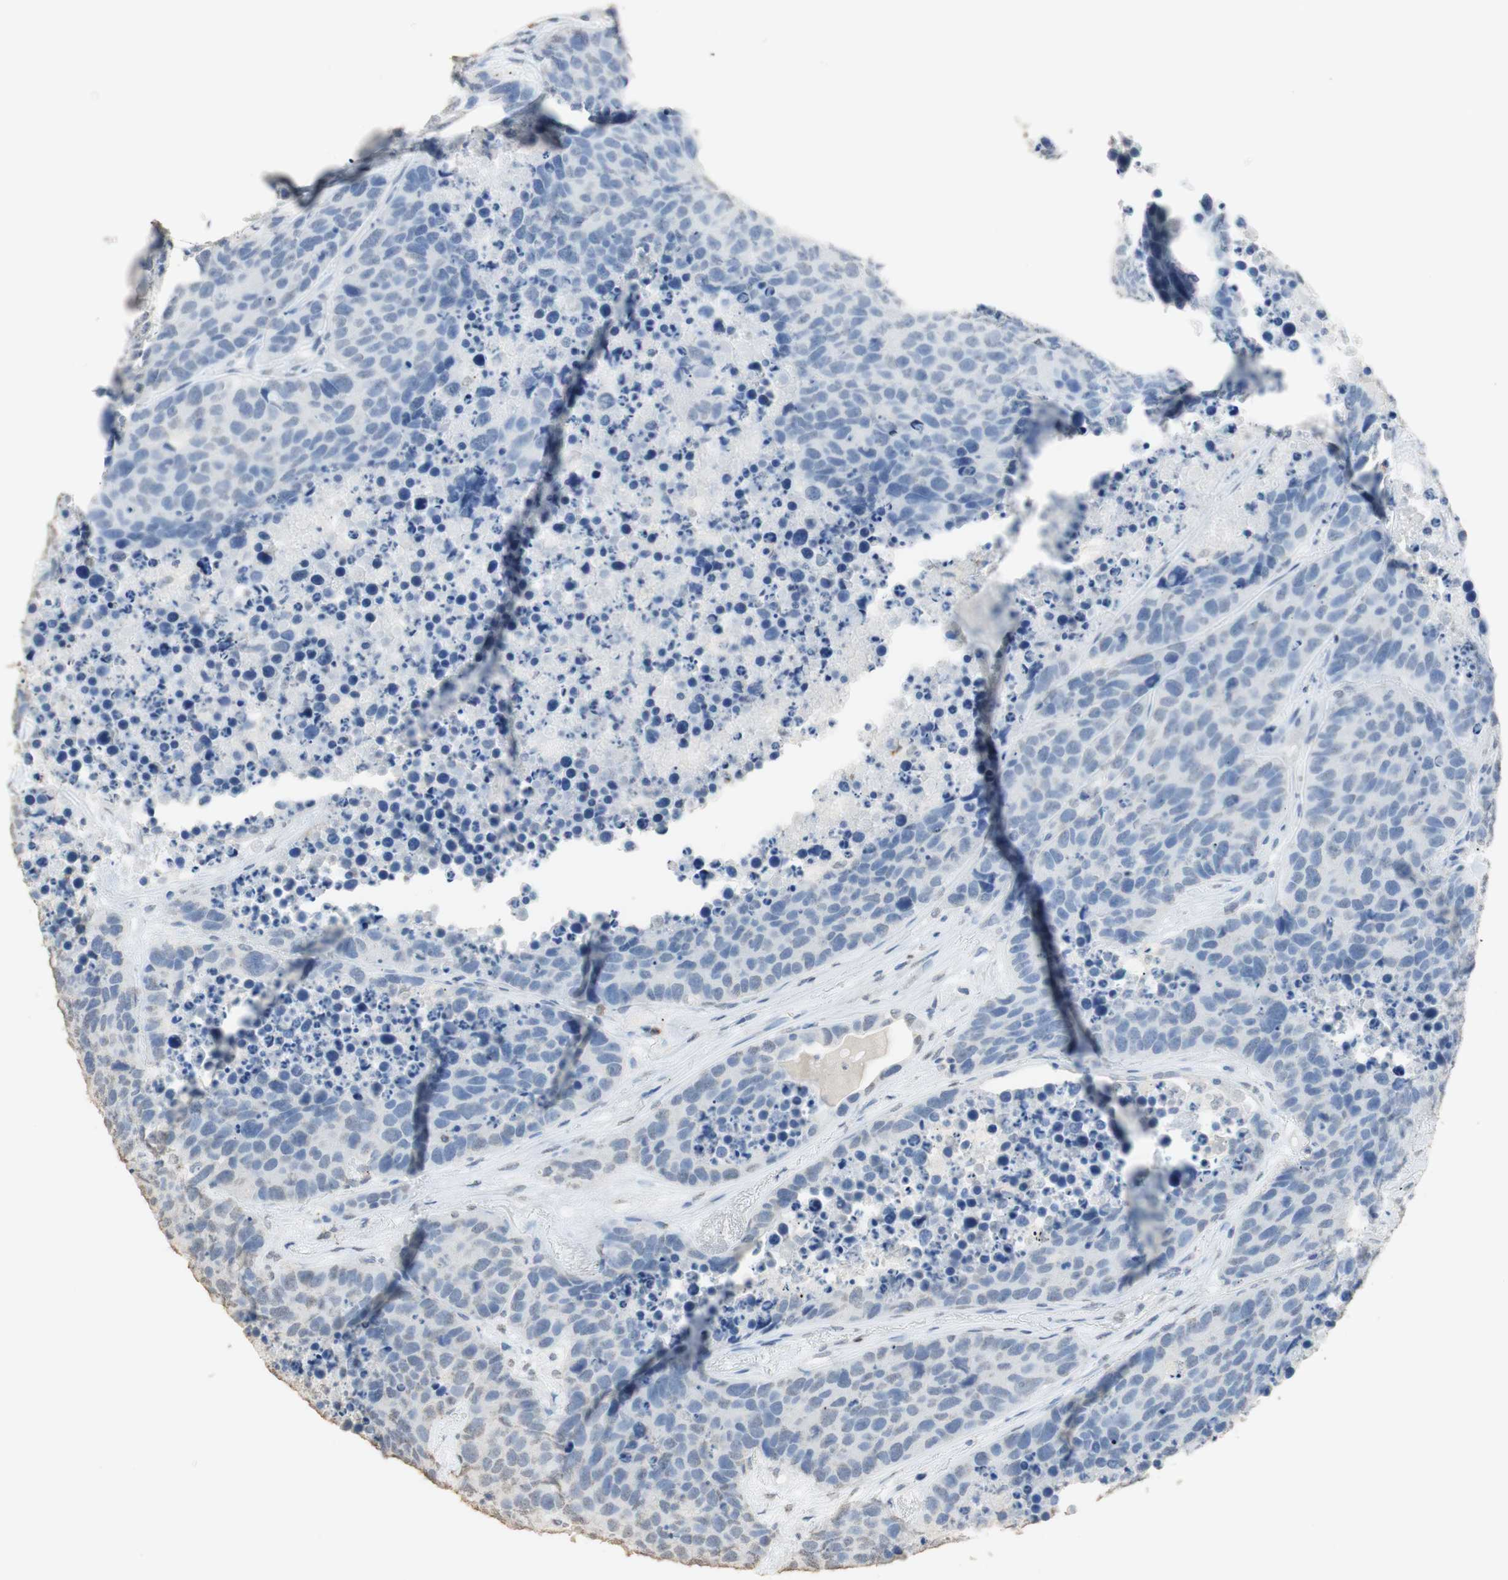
{"staining": {"intensity": "negative", "quantity": "none", "location": "none"}, "tissue": "carcinoid", "cell_type": "Tumor cells", "image_type": "cancer", "snomed": [{"axis": "morphology", "description": "Carcinoid, malignant, NOS"}, {"axis": "topography", "description": "Lung"}], "caption": "Carcinoid stained for a protein using IHC demonstrates no positivity tumor cells.", "gene": "L1CAM", "patient": {"sex": "male", "age": 60}}